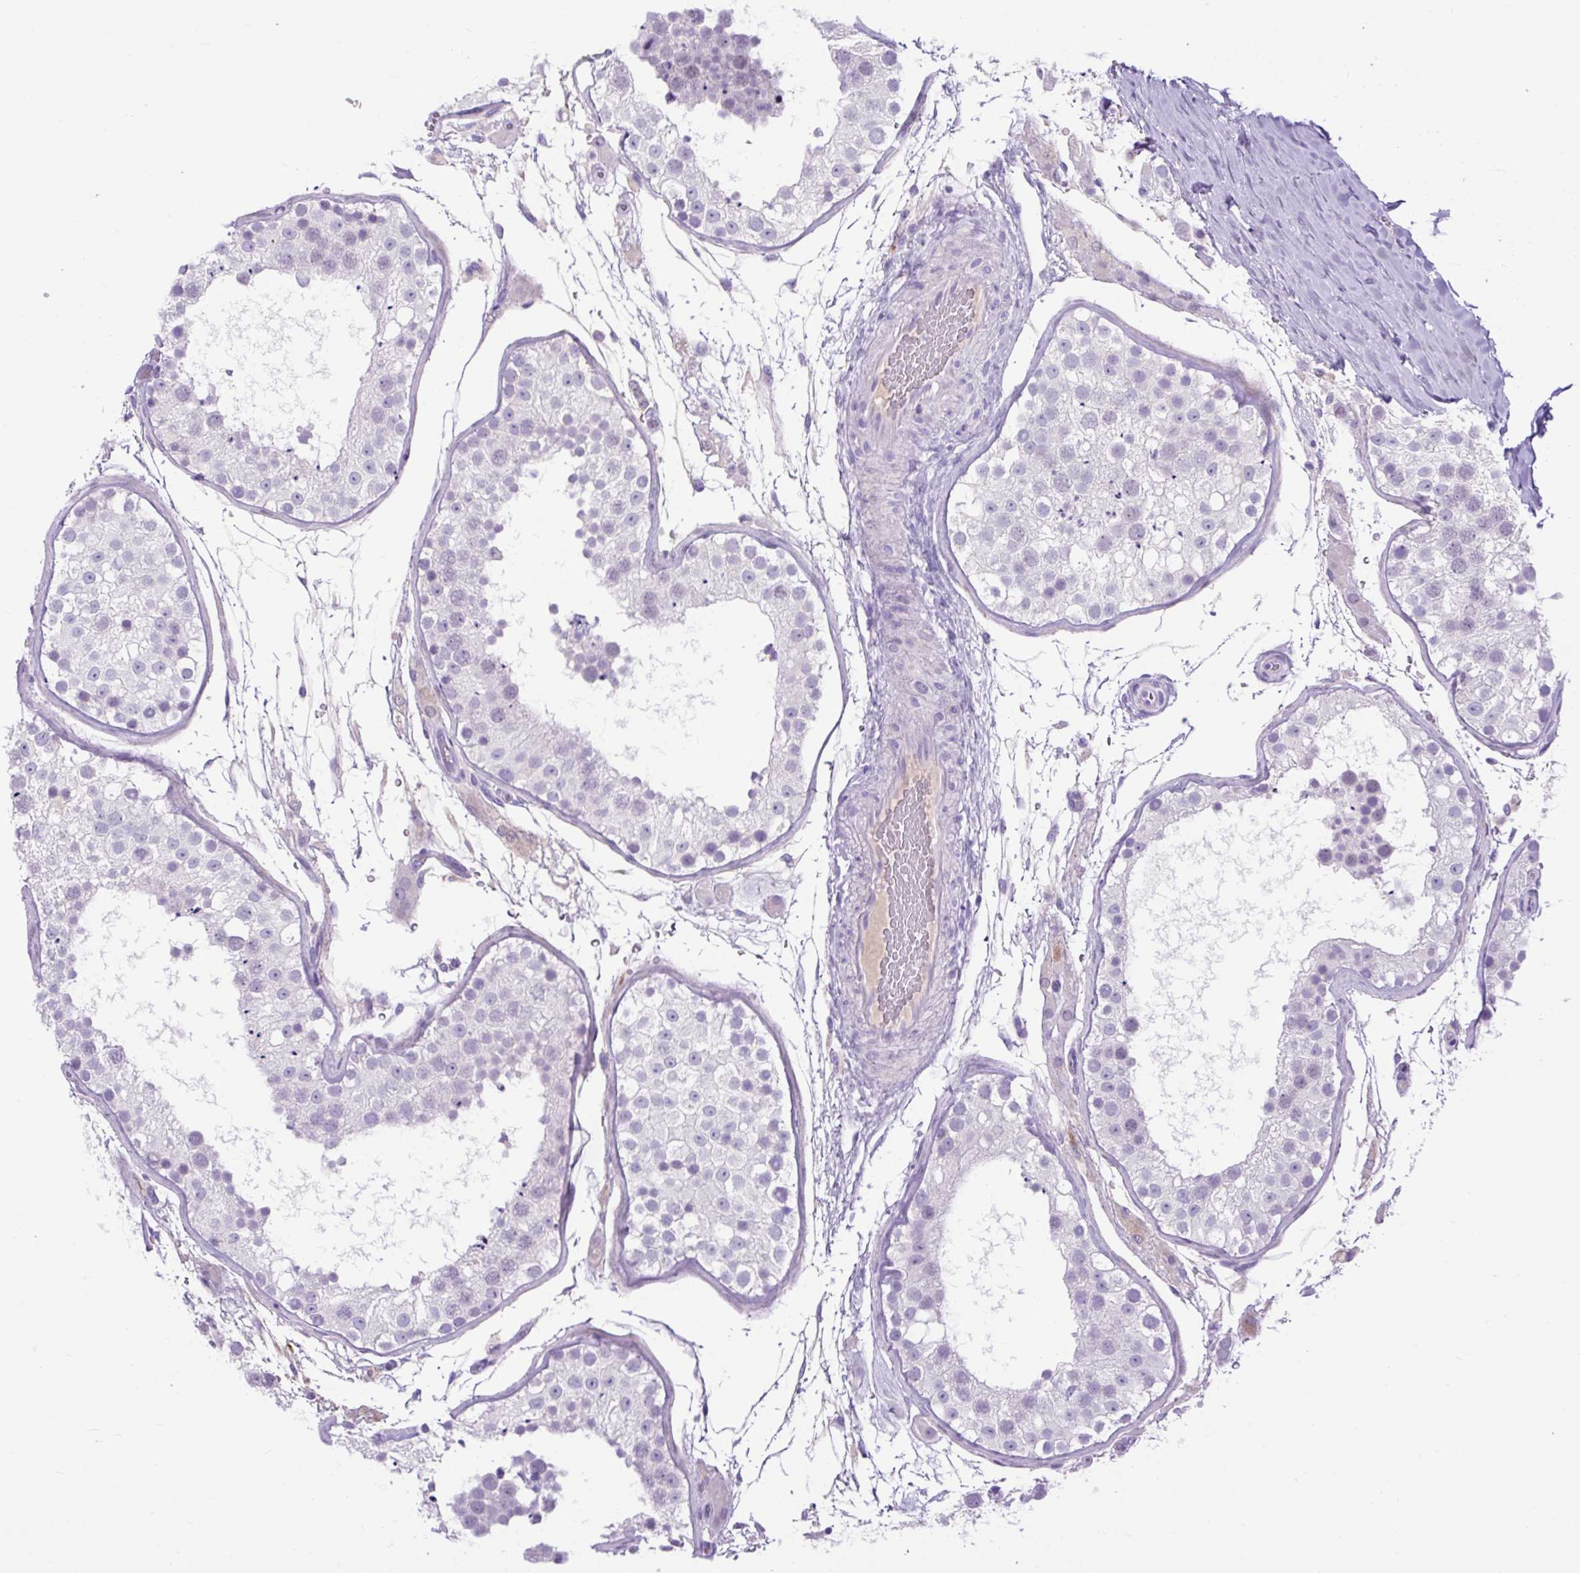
{"staining": {"intensity": "negative", "quantity": "none", "location": "none"}, "tissue": "testis", "cell_type": "Cells in seminiferous ducts", "image_type": "normal", "snomed": [{"axis": "morphology", "description": "Normal tissue, NOS"}, {"axis": "topography", "description": "Testis"}], "caption": "Histopathology image shows no protein expression in cells in seminiferous ducts of normal testis.", "gene": "SPTBN5", "patient": {"sex": "male", "age": 26}}